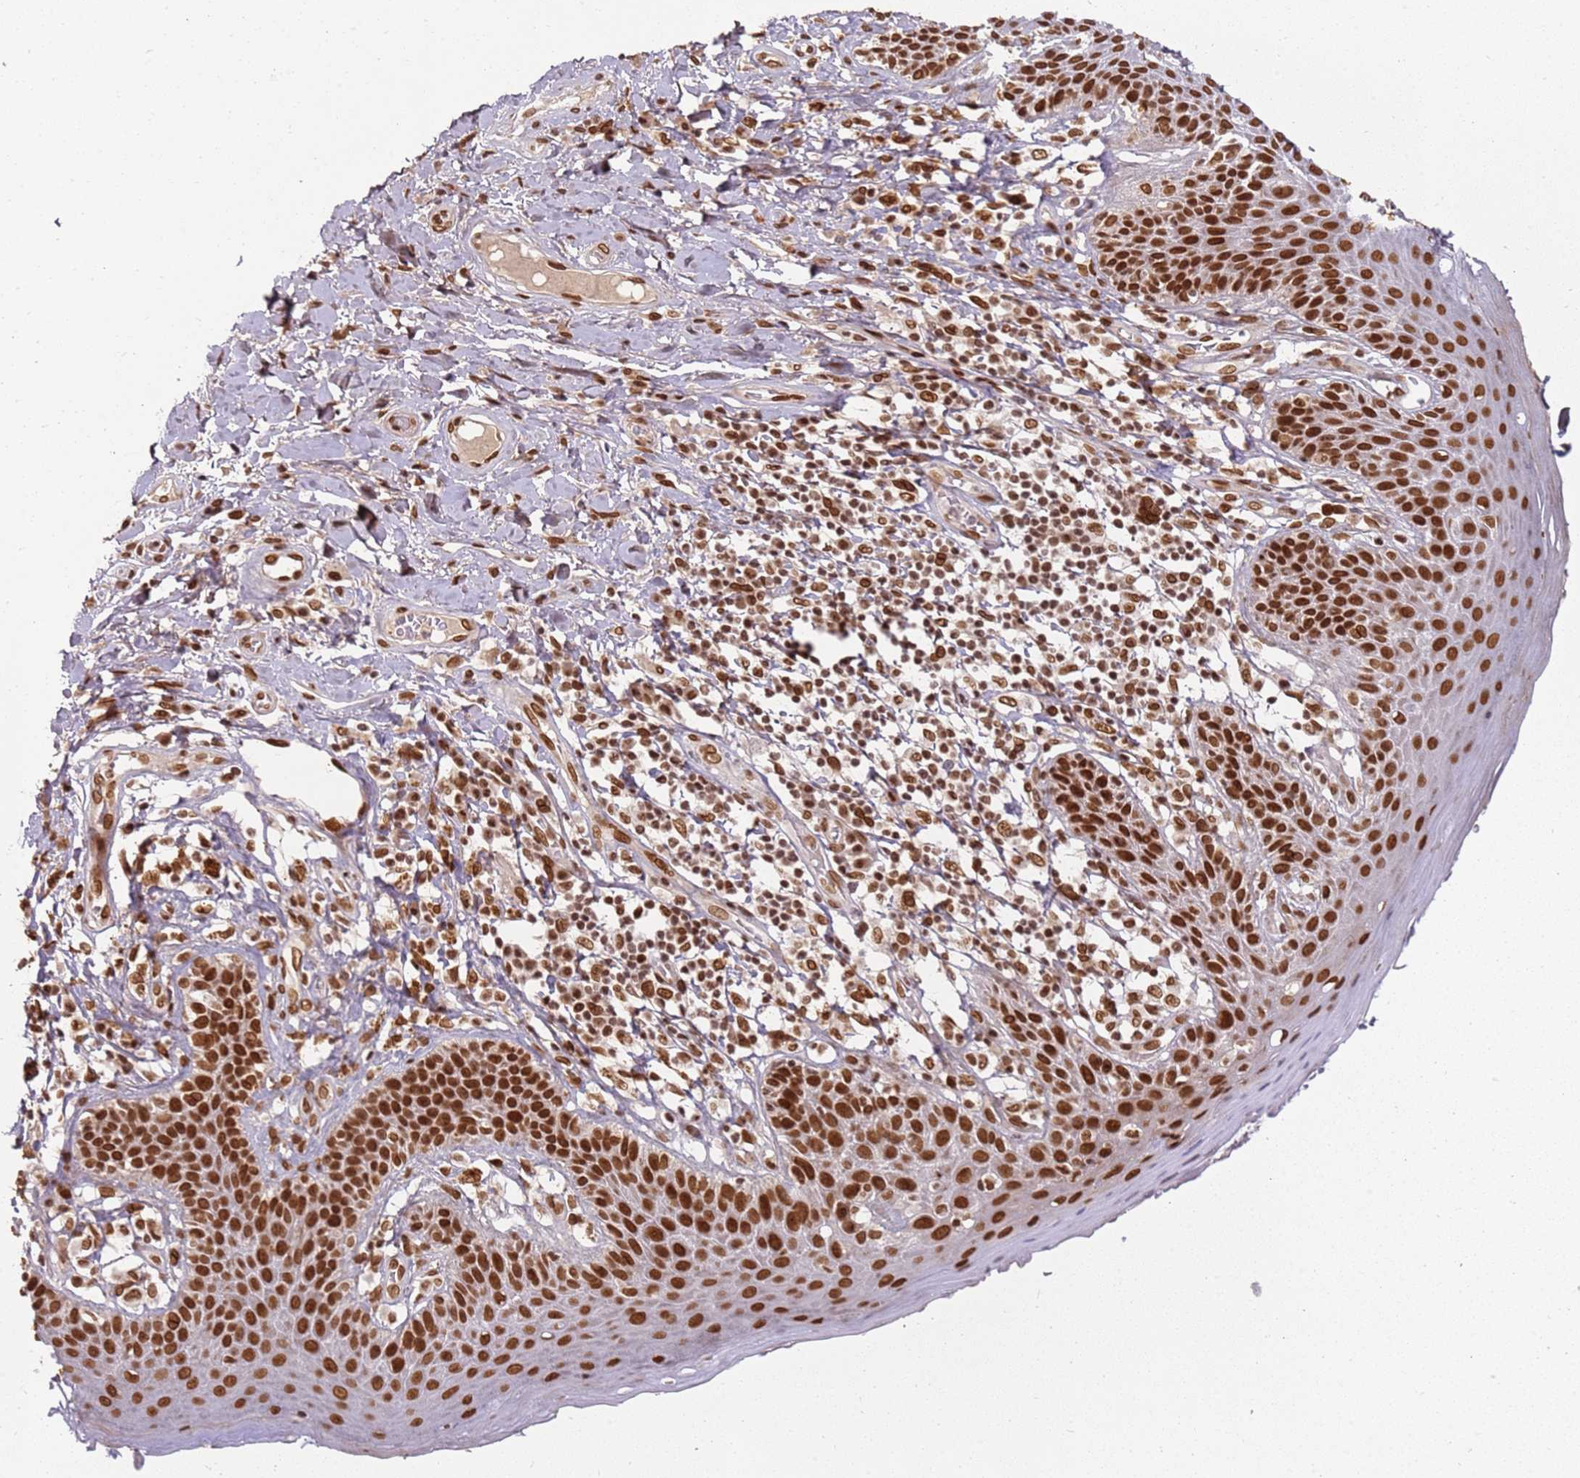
{"staining": {"intensity": "strong", "quantity": ">75%", "location": "nuclear"}, "tissue": "skin", "cell_type": "Epidermal cells", "image_type": "normal", "snomed": [{"axis": "morphology", "description": "Normal tissue, NOS"}, {"axis": "topography", "description": "Anal"}], "caption": "Skin stained with immunohistochemistry displays strong nuclear expression in about >75% of epidermal cells. (IHC, brightfield microscopy, high magnification).", "gene": "TENT4A", "patient": {"sex": "female", "age": 89}}